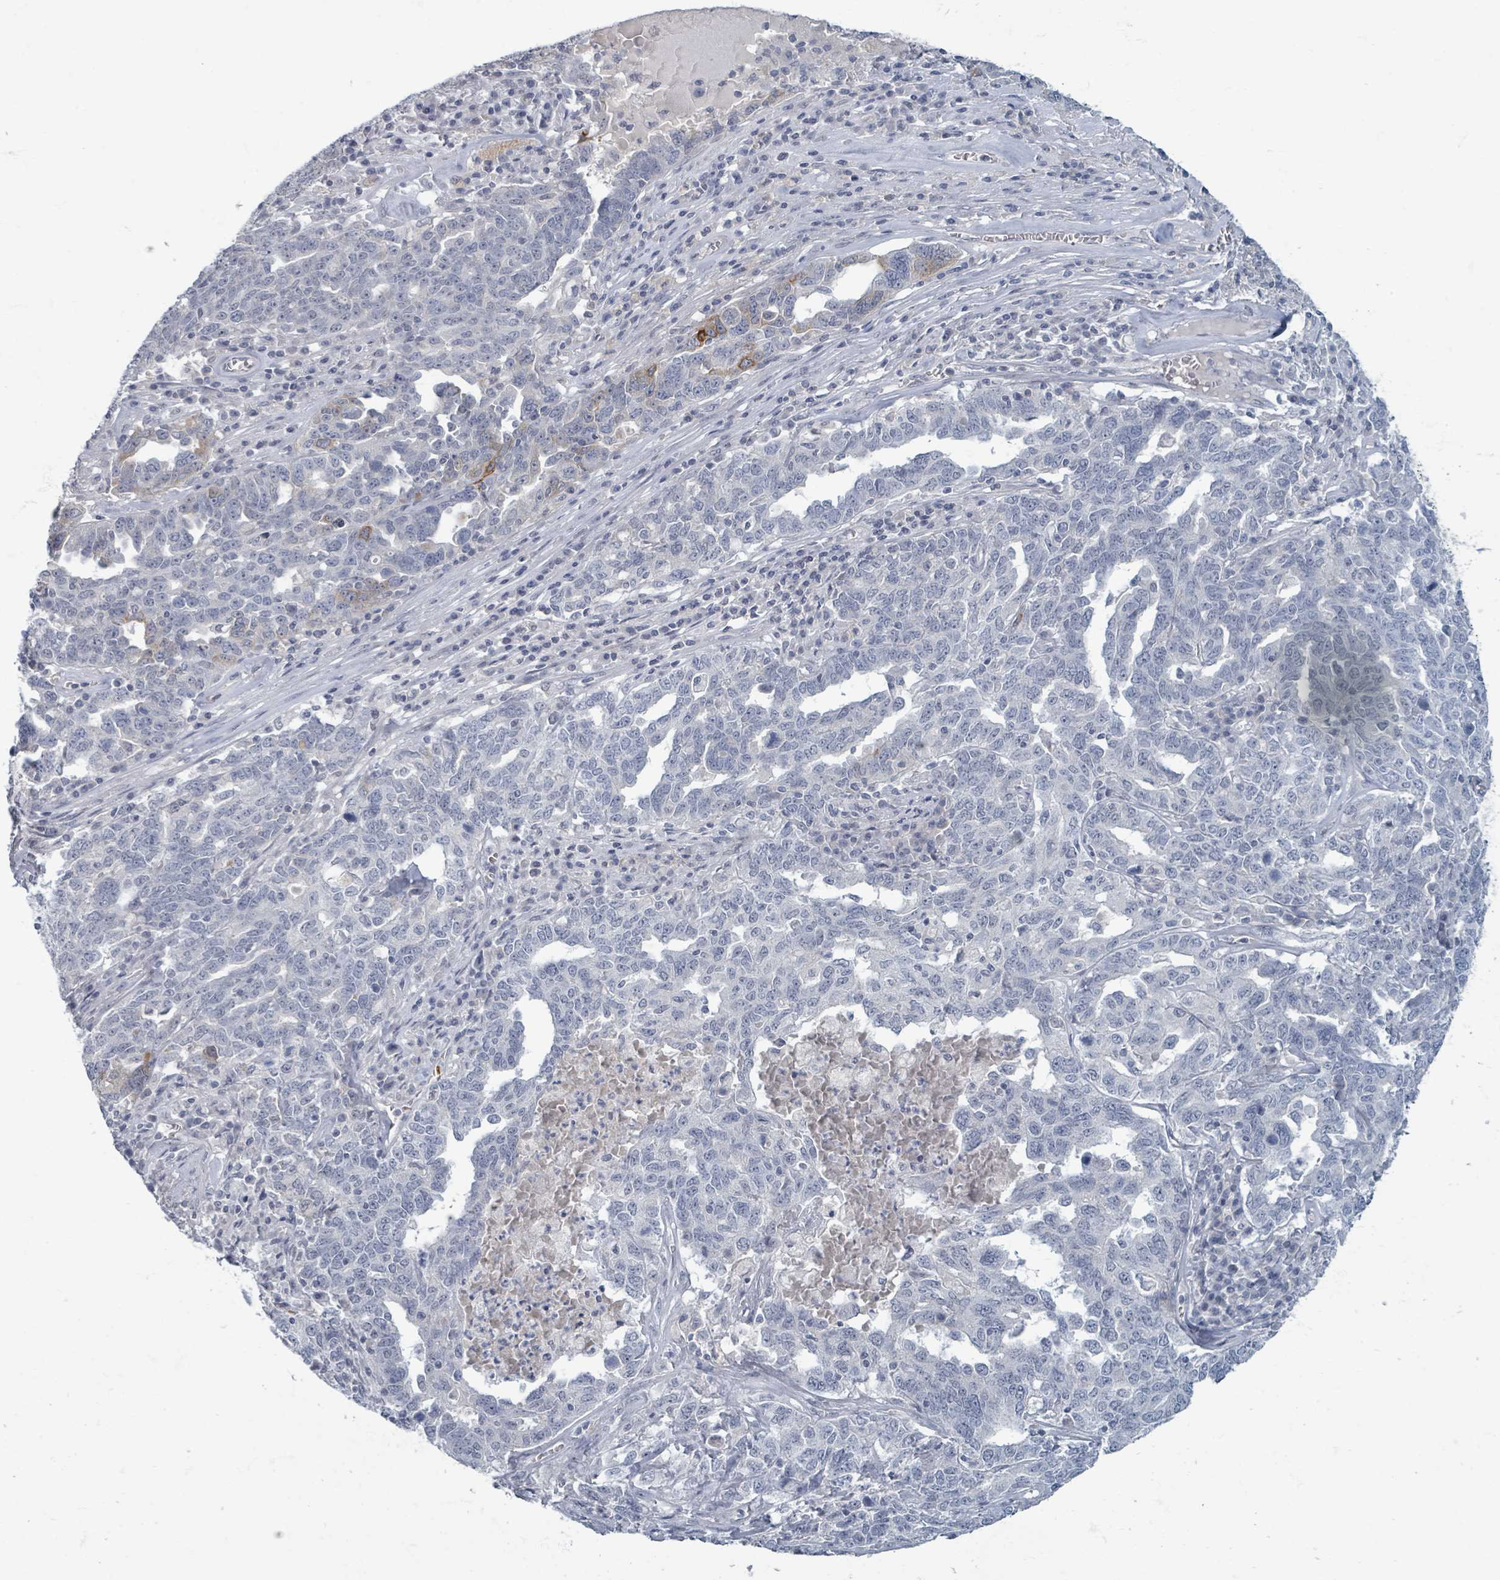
{"staining": {"intensity": "moderate", "quantity": "<25%", "location": "cytoplasmic/membranous"}, "tissue": "ovarian cancer", "cell_type": "Tumor cells", "image_type": "cancer", "snomed": [{"axis": "morphology", "description": "Carcinoma, endometroid"}, {"axis": "topography", "description": "Ovary"}], "caption": "The micrograph exhibits a brown stain indicating the presence of a protein in the cytoplasmic/membranous of tumor cells in ovarian cancer.", "gene": "WNT11", "patient": {"sex": "female", "age": 62}}